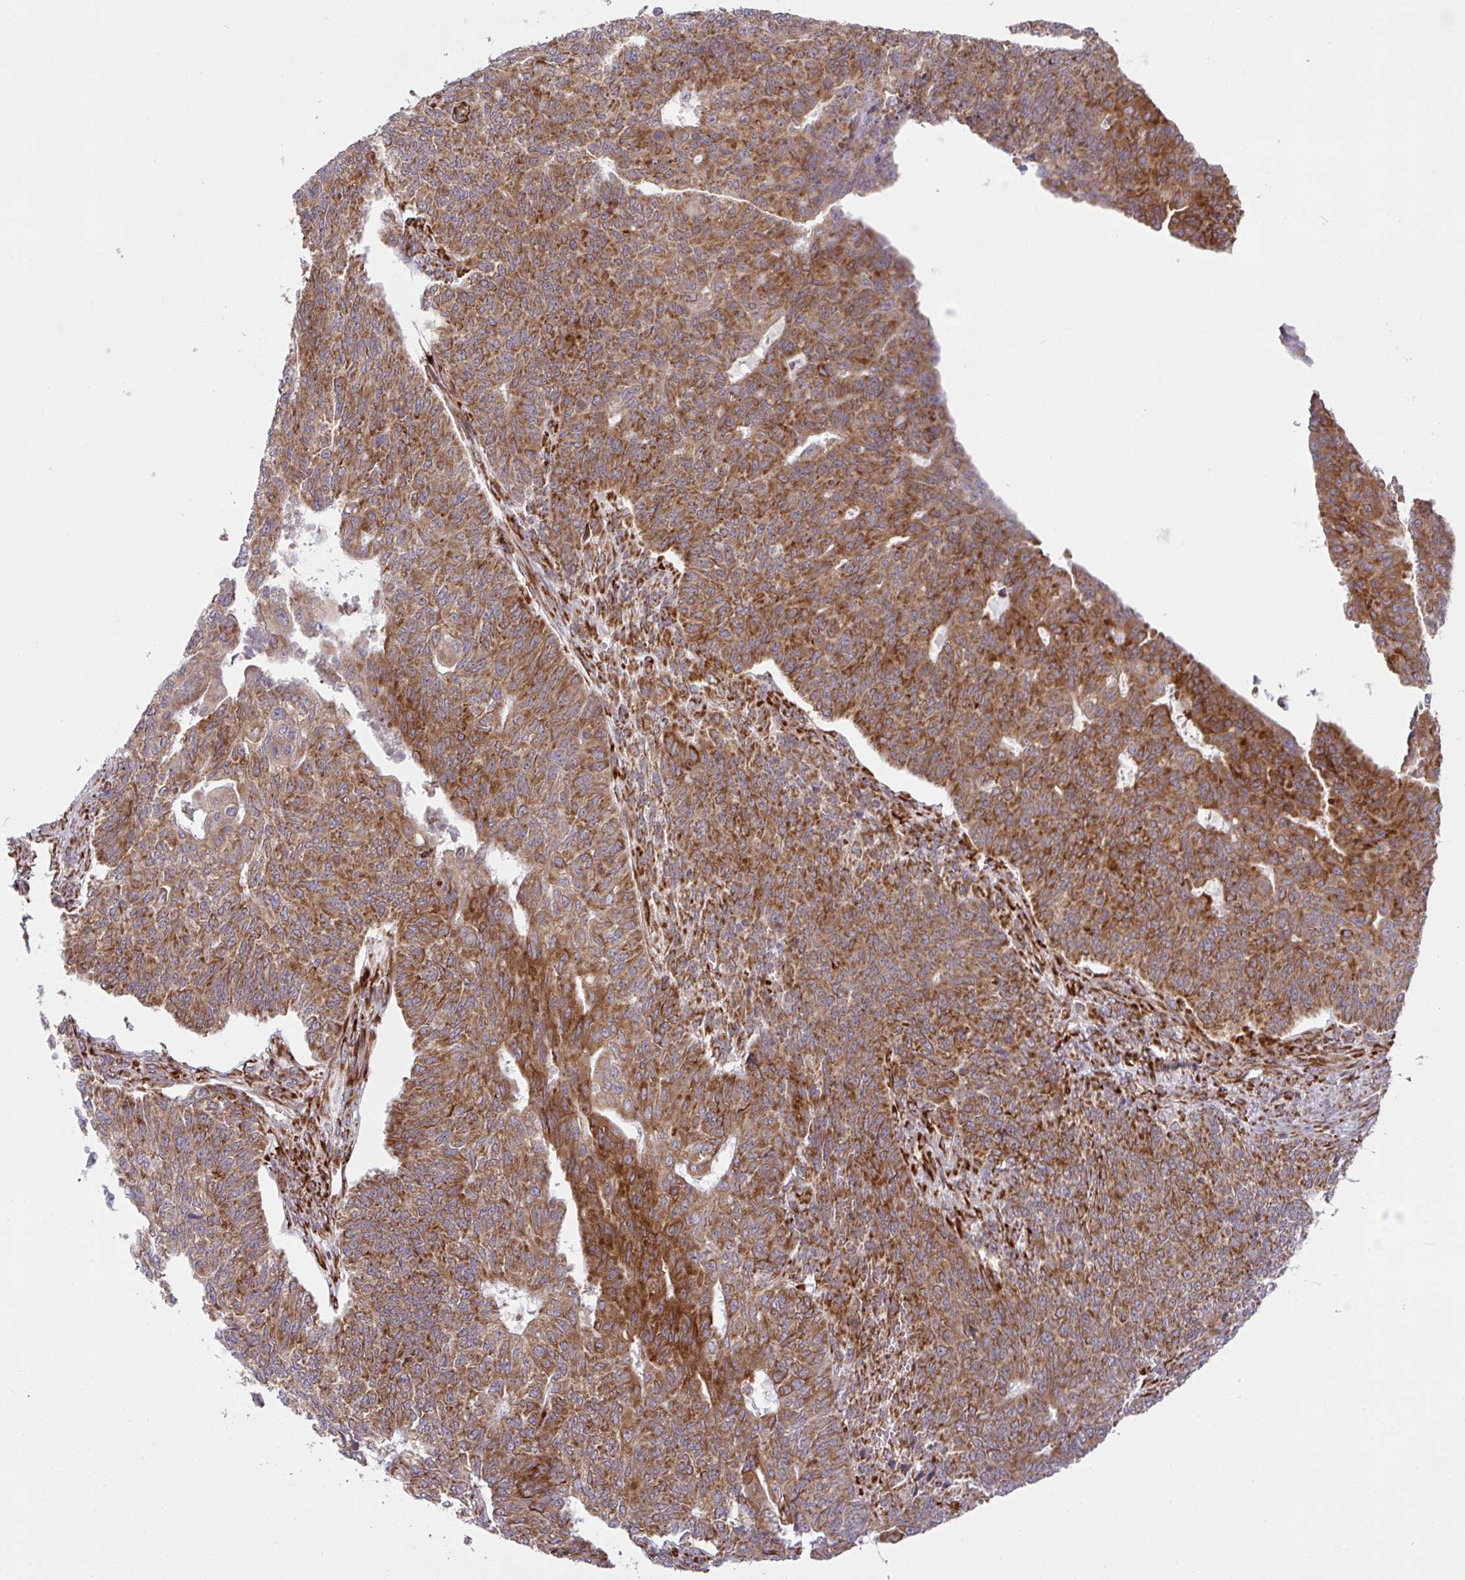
{"staining": {"intensity": "moderate", "quantity": ">75%", "location": "cytoplasmic/membranous"}, "tissue": "endometrial cancer", "cell_type": "Tumor cells", "image_type": "cancer", "snomed": [{"axis": "morphology", "description": "Adenocarcinoma, NOS"}, {"axis": "topography", "description": "Endometrium"}], "caption": "Endometrial adenocarcinoma stained for a protein (brown) demonstrates moderate cytoplasmic/membranous positive staining in approximately >75% of tumor cells.", "gene": "SLC39A7", "patient": {"sex": "female", "age": 32}}